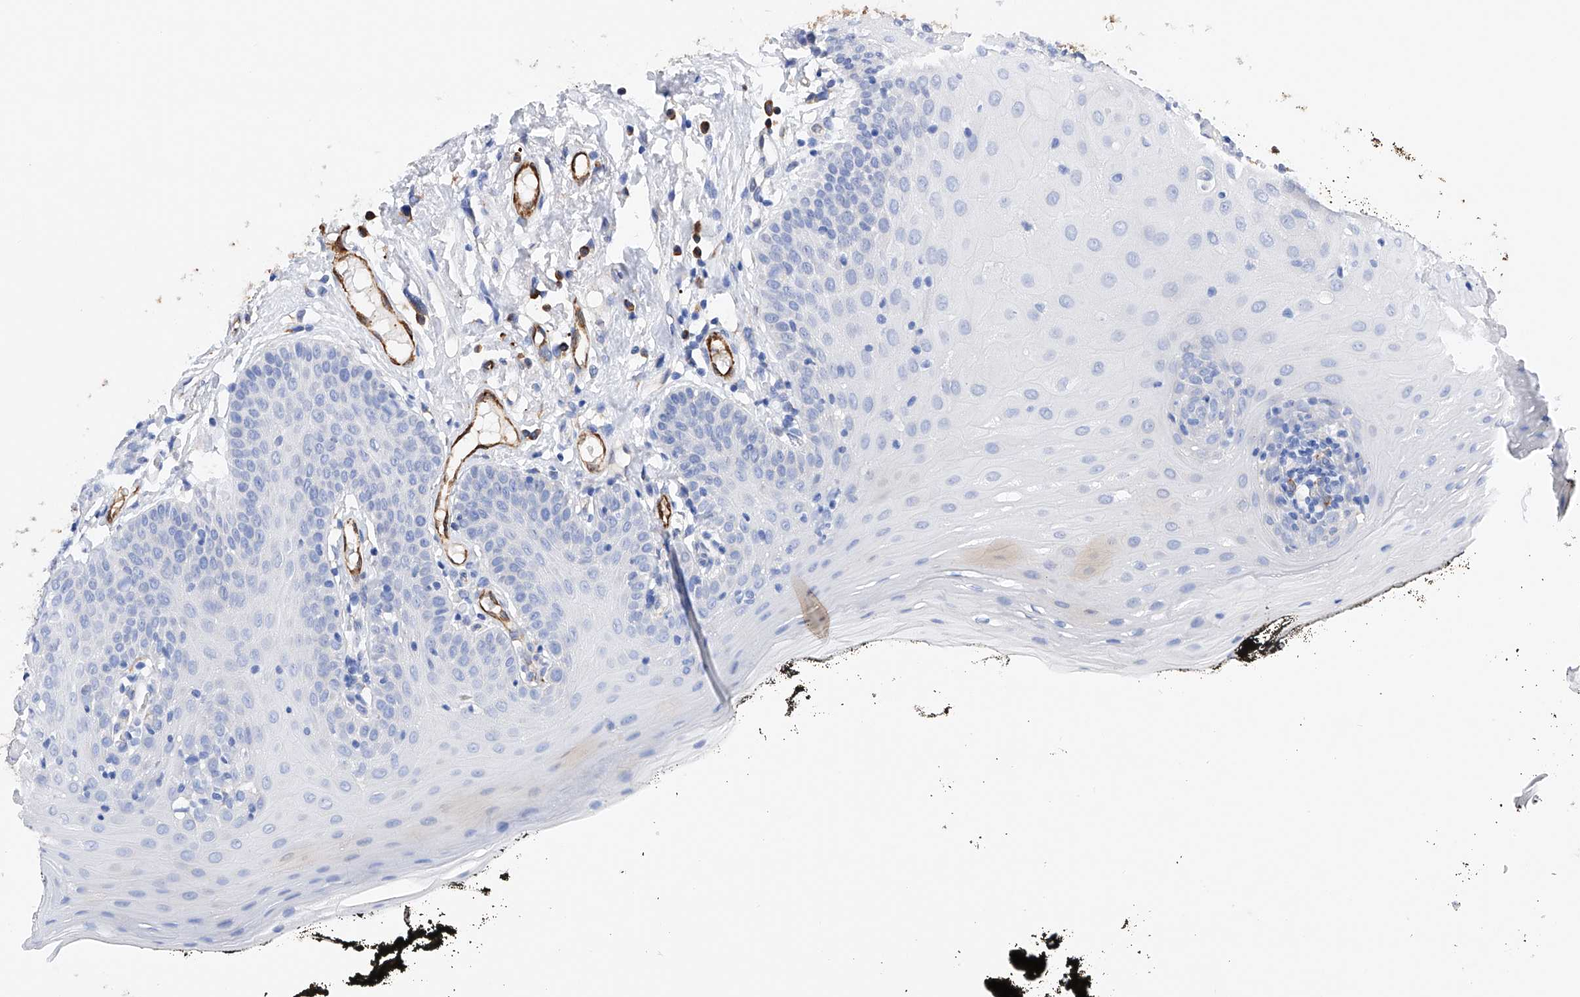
{"staining": {"intensity": "negative", "quantity": "none", "location": "none"}, "tissue": "oral mucosa", "cell_type": "Squamous epithelial cells", "image_type": "normal", "snomed": [{"axis": "morphology", "description": "Normal tissue, NOS"}, {"axis": "topography", "description": "Oral tissue"}], "caption": "This is a micrograph of immunohistochemistry staining of unremarkable oral mucosa, which shows no staining in squamous epithelial cells.", "gene": "PDIA5", "patient": {"sex": "male", "age": 74}}